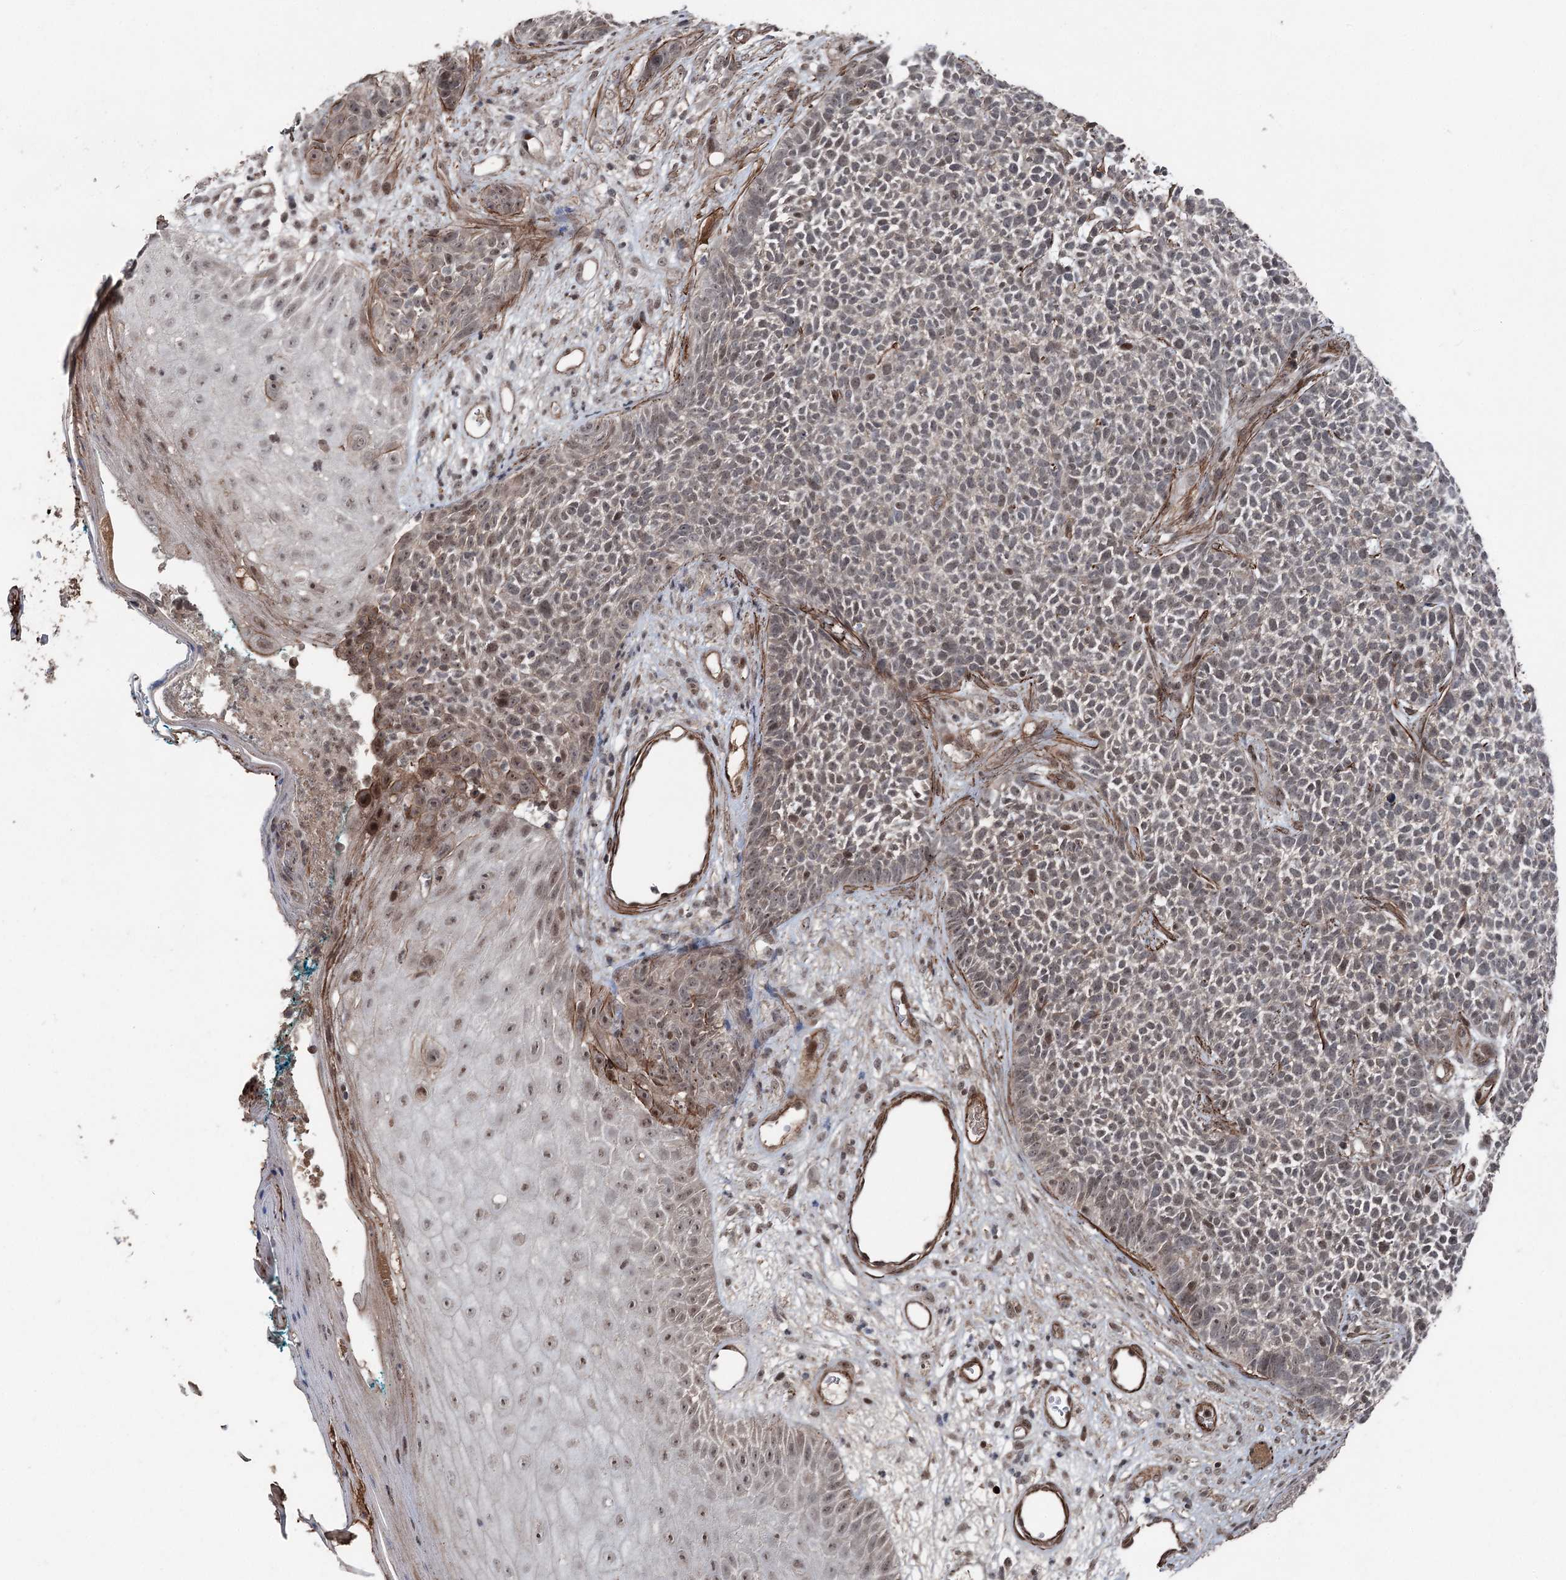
{"staining": {"intensity": "moderate", "quantity": "<25%", "location": "cytoplasmic/membranous,nuclear"}, "tissue": "skin cancer", "cell_type": "Tumor cells", "image_type": "cancer", "snomed": [{"axis": "morphology", "description": "Basal cell carcinoma"}, {"axis": "topography", "description": "Skin"}], "caption": "Brown immunohistochemical staining in human skin basal cell carcinoma shows moderate cytoplasmic/membranous and nuclear positivity in about <25% of tumor cells.", "gene": "CCDC82", "patient": {"sex": "female", "age": 84}}